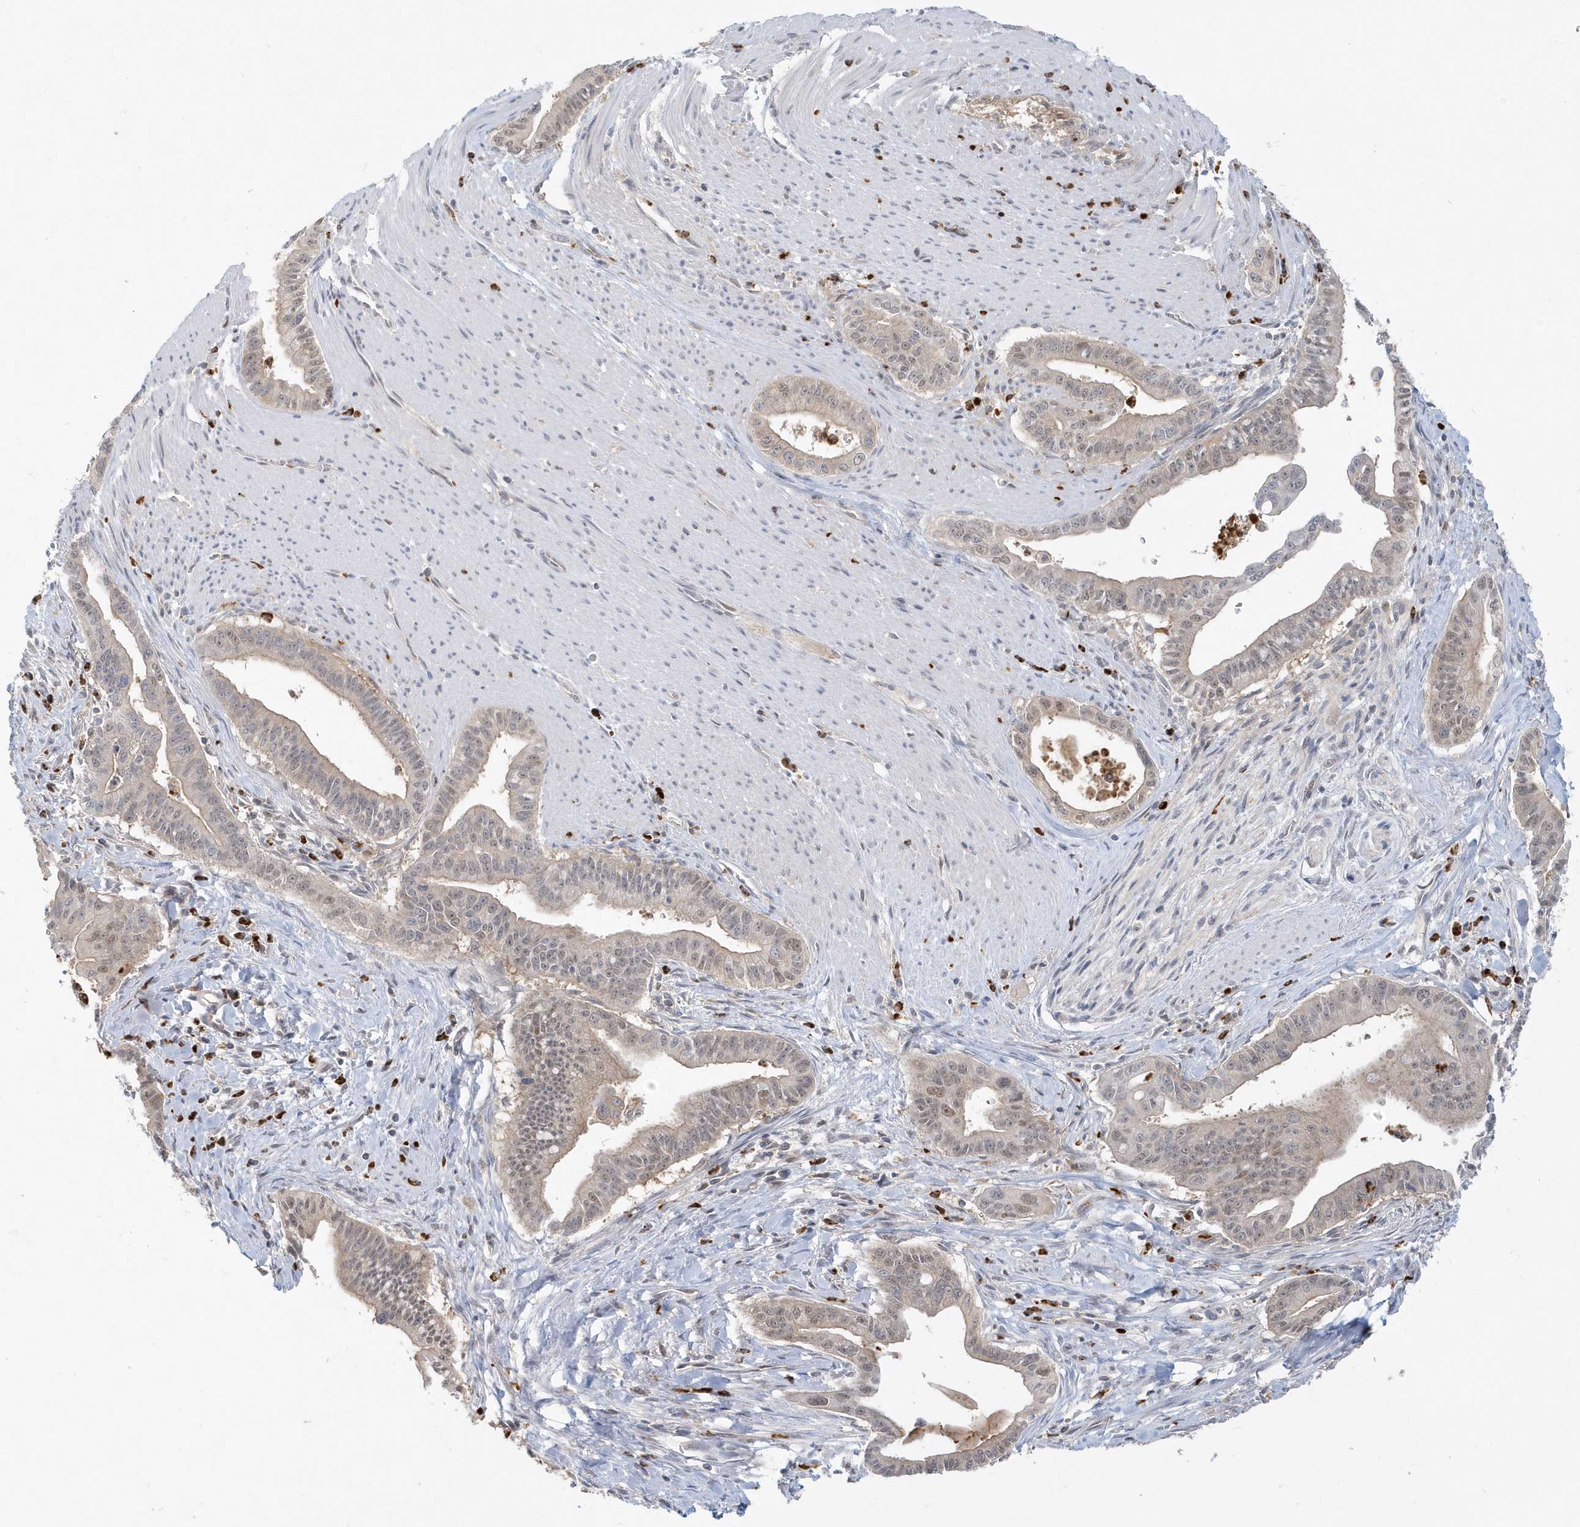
{"staining": {"intensity": "weak", "quantity": "<25%", "location": "cytoplasmic/membranous,nuclear"}, "tissue": "pancreatic cancer", "cell_type": "Tumor cells", "image_type": "cancer", "snomed": [{"axis": "morphology", "description": "Adenocarcinoma, NOS"}, {"axis": "topography", "description": "Pancreas"}], "caption": "DAB immunohistochemical staining of human pancreatic adenocarcinoma reveals no significant positivity in tumor cells.", "gene": "RNF7", "patient": {"sex": "male", "age": 70}}